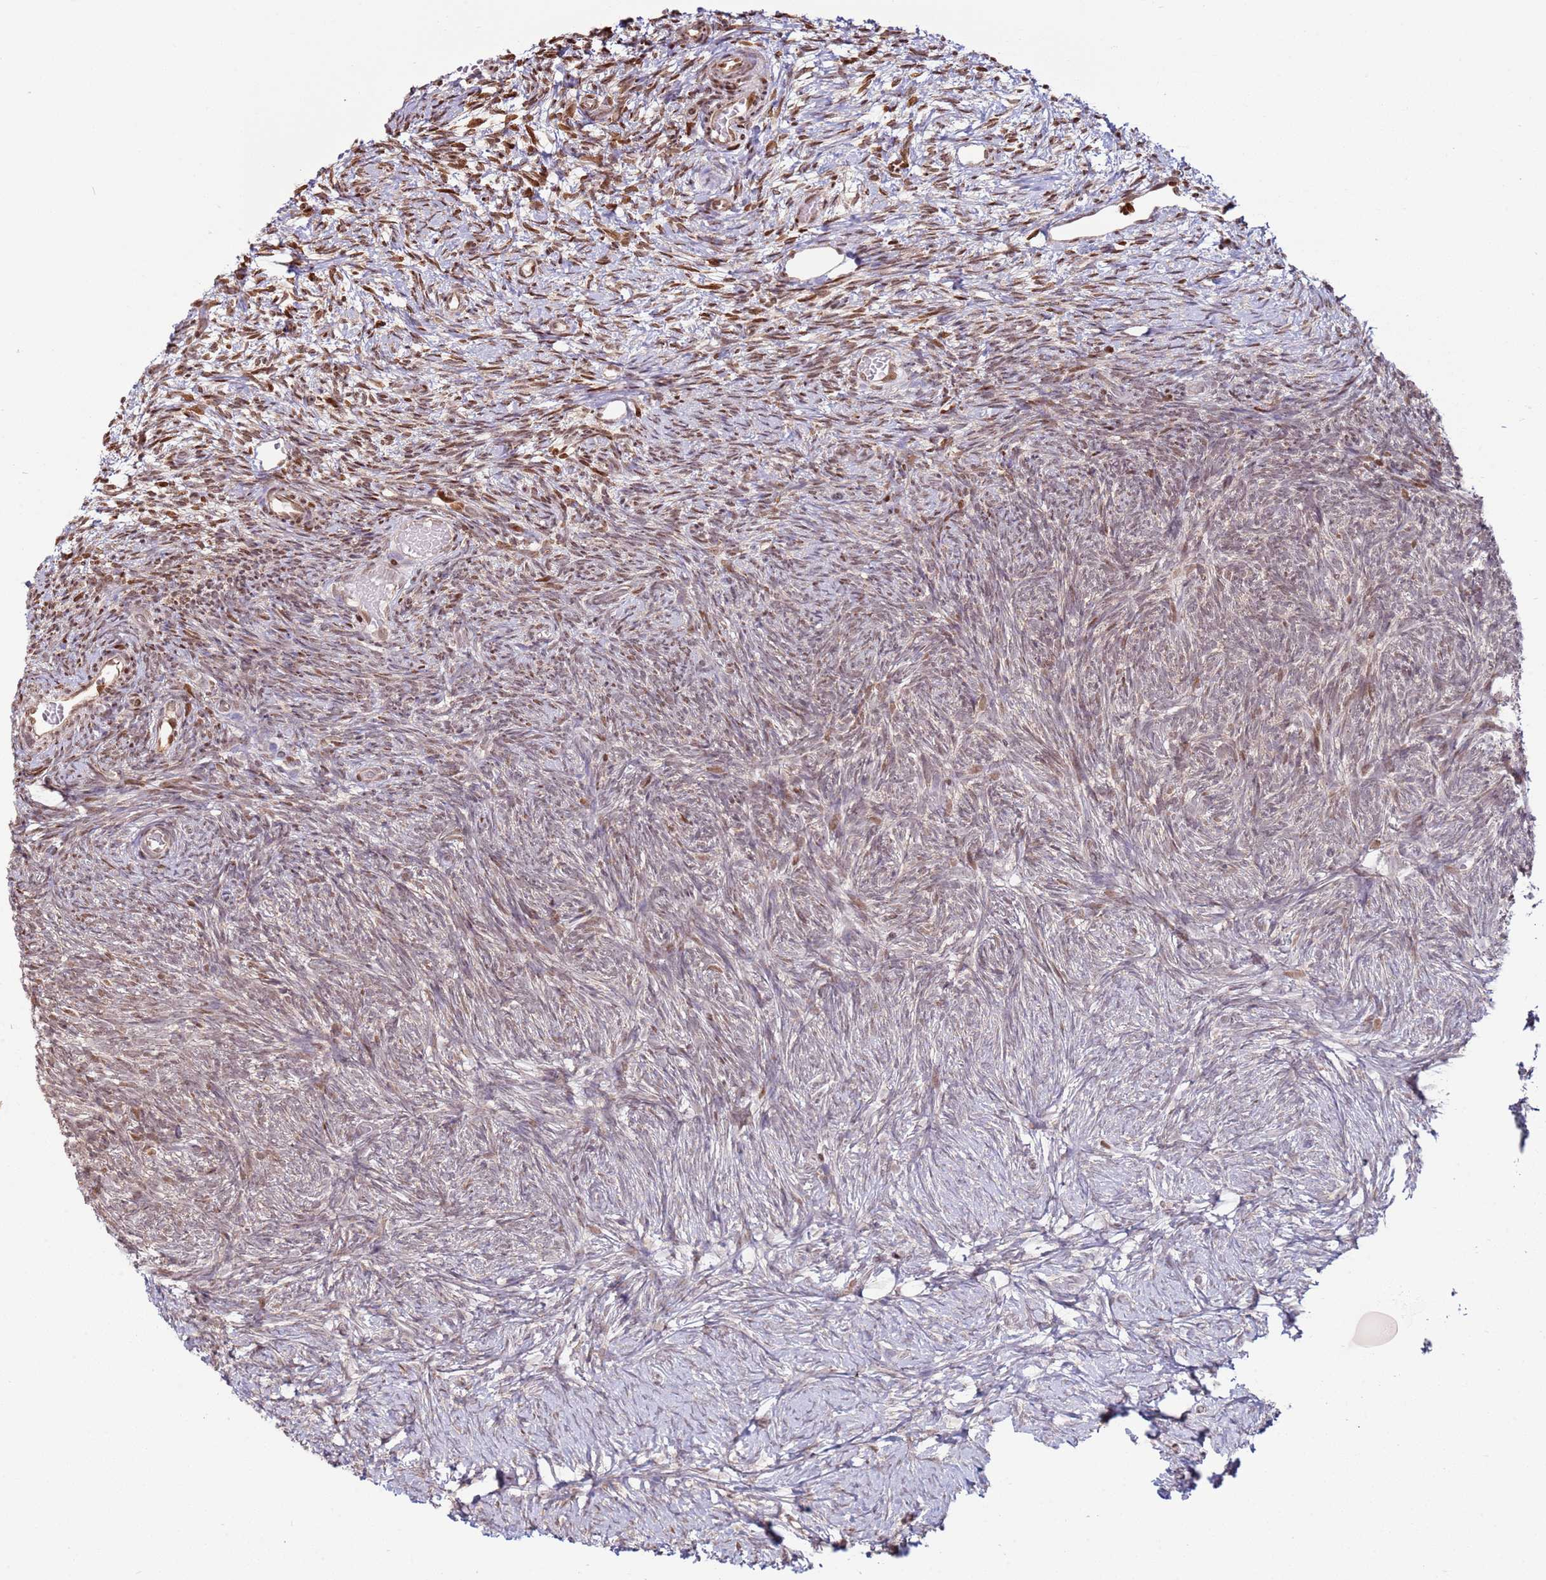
{"staining": {"intensity": "moderate", "quantity": ">75%", "location": "cytoplasmic/membranous"}, "tissue": "ovary", "cell_type": "Follicle cells", "image_type": "normal", "snomed": [{"axis": "morphology", "description": "Normal tissue, NOS"}, {"axis": "topography", "description": "Ovary"}], "caption": "Moderate cytoplasmic/membranous positivity is appreciated in approximately >75% of follicle cells in normal ovary. The staining is performed using DAB (3,3'-diaminobenzidine) brown chromogen to label protein expression. The nuclei are counter-stained blue using hematoxylin.", "gene": "SCAF1", "patient": {"sex": "female", "age": 39}}